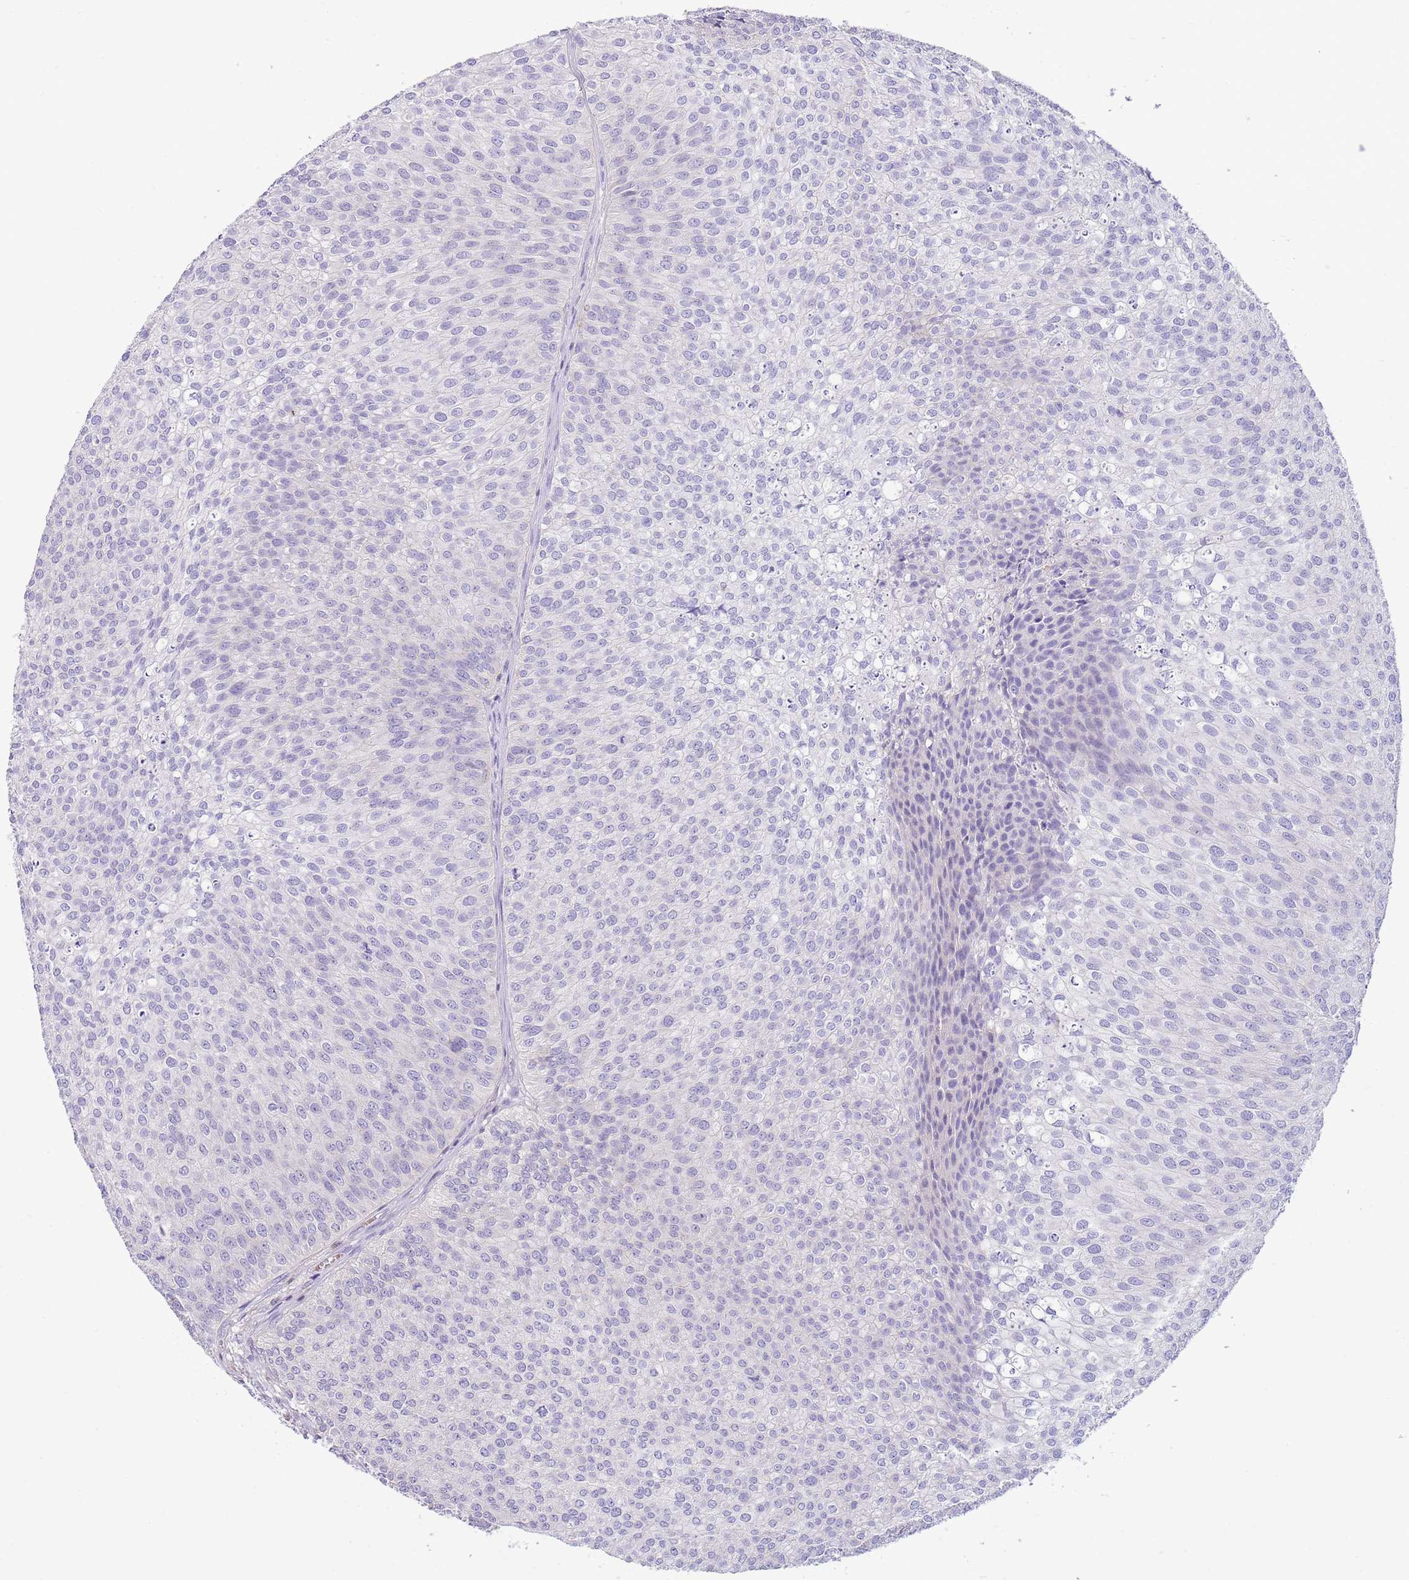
{"staining": {"intensity": "negative", "quantity": "none", "location": "none"}, "tissue": "urothelial cancer", "cell_type": "Tumor cells", "image_type": "cancer", "snomed": [{"axis": "morphology", "description": "Urothelial carcinoma, Low grade"}, {"axis": "topography", "description": "Urinary bladder"}], "caption": "High magnification brightfield microscopy of urothelial cancer stained with DAB (brown) and counterstained with hematoxylin (blue): tumor cells show no significant staining.", "gene": "OR4Q3", "patient": {"sex": "male", "age": 84}}